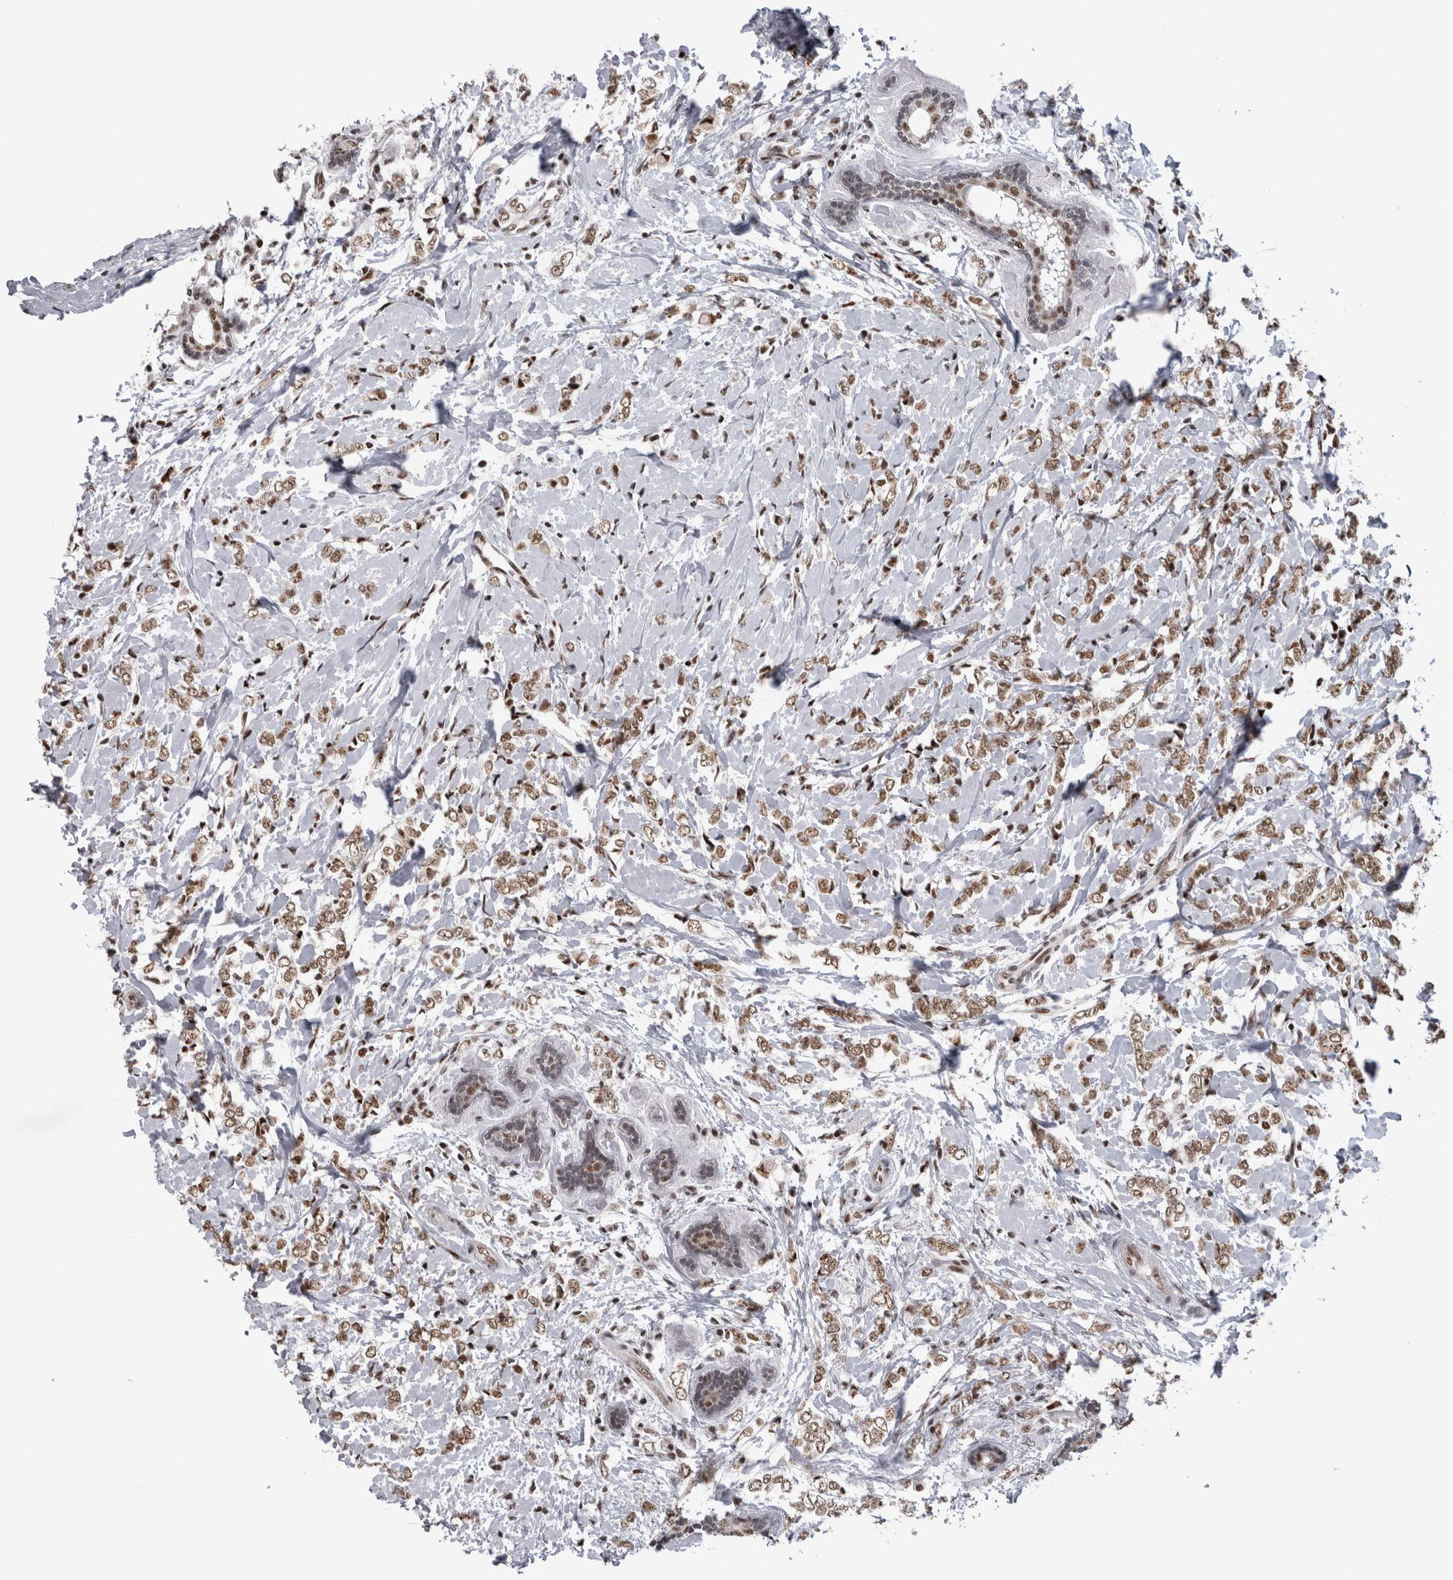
{"staining": {"intensity": "moderate", "quantity": ">75%", "location": "nuclear"}, "tissue": "breast cancer", "cell_type": "Tumor cells", "image_type": "cancer", "snomed": [{"axis": "morphology", "description": "Normal tissue, NOS"}, {"axis": "morphology", "description": "Lobular carcinoma"}, {"axis": "topography", "description": "Breast"}], "caption": "Lobular carcinoma (breast) stained with a brown dye reveals moderate nuclear positive positivity in about >75% of tumor cells.", "gene": "CDK11A", "patient": {"sex": "female", "age": 47}}